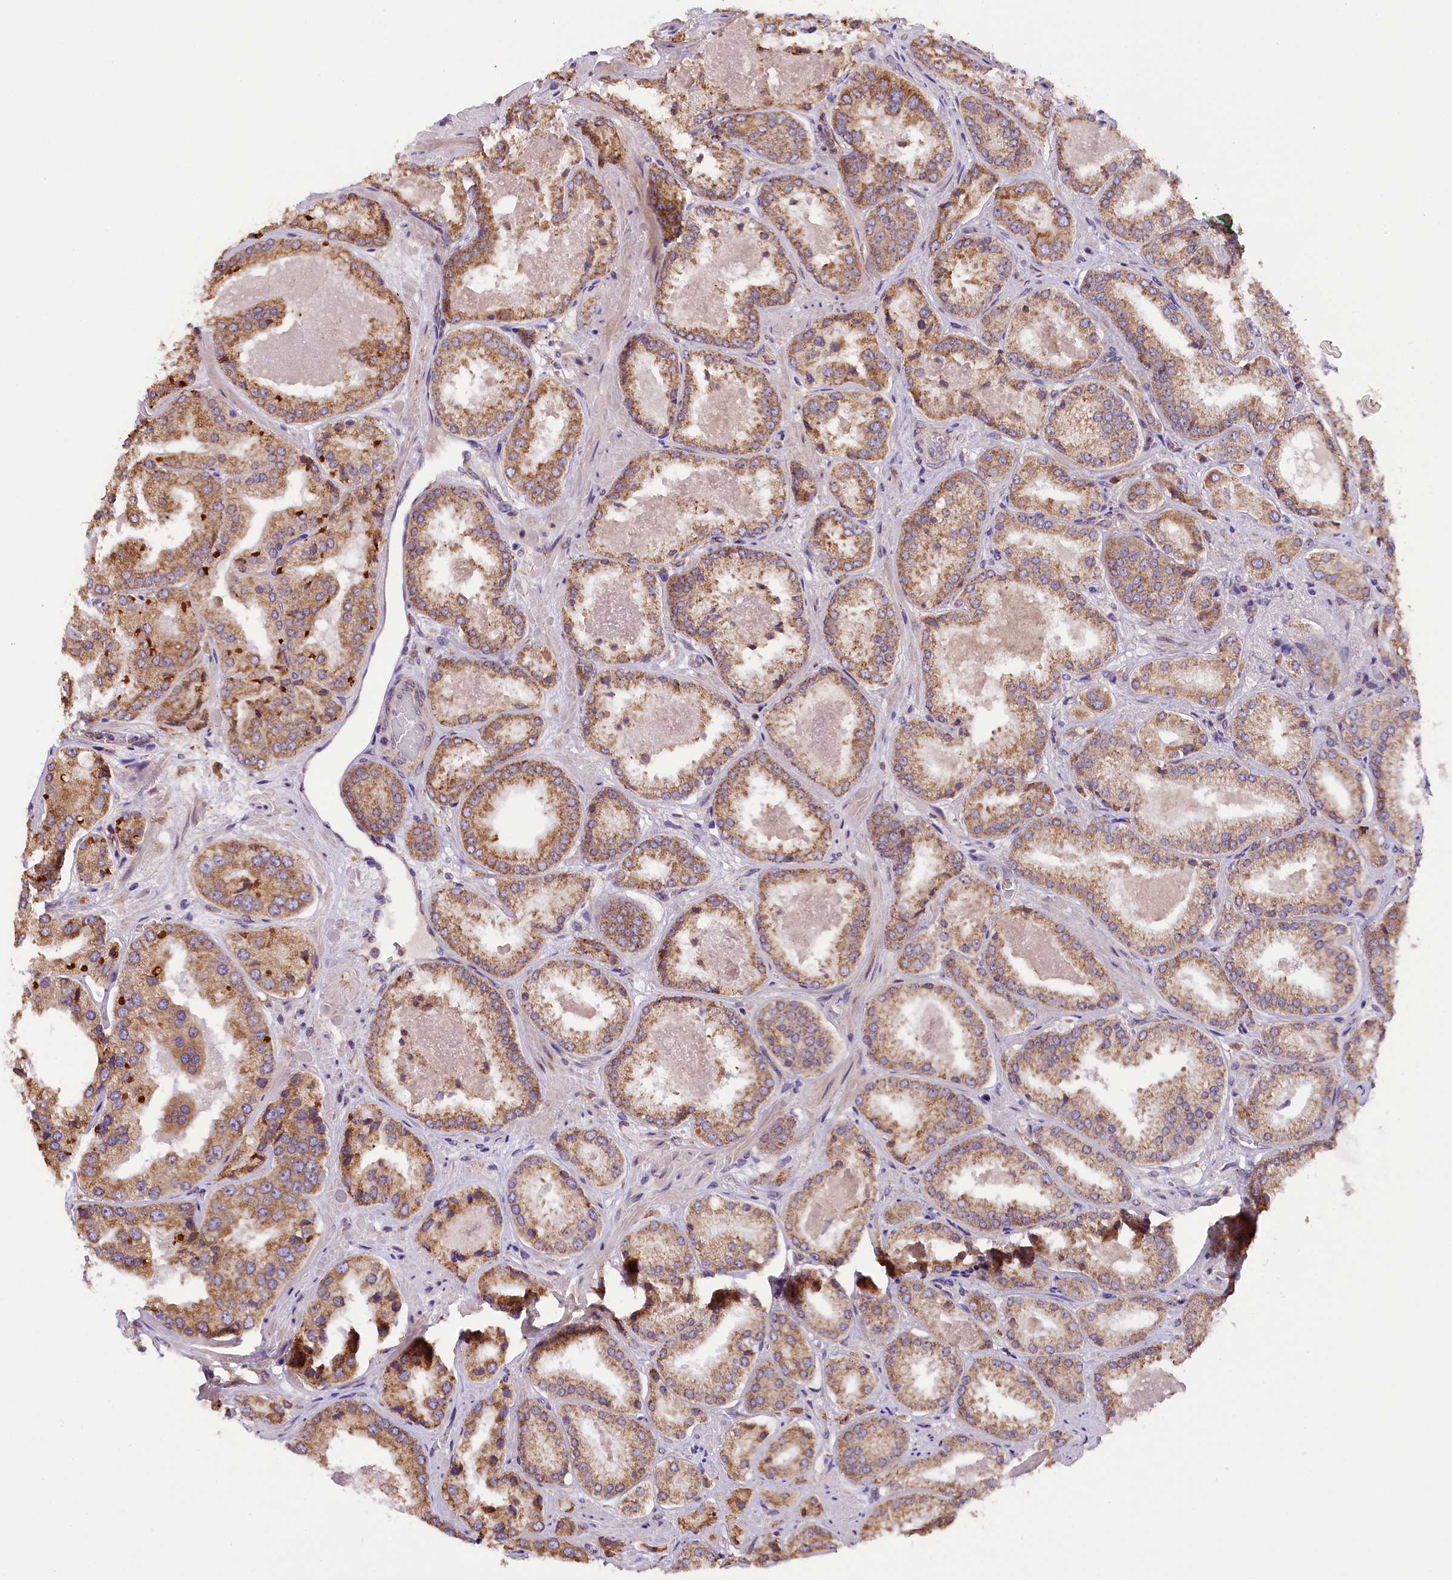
{"staining": {"intensity": "moderate", "quantity": ">75%", "location": "cytoplasmic/membranous"}, "tissue": "prostate cancer", "cell_type": "Tumor cells", "image_type": "cancer", "snomed": [{"axis": "morphology", "description": "Adenocarcinoma, High grade"}, {"axis": "topography", "description": "Prostate"}], "caption": "A brown stain highlights moderate cytoplasmic/membranous staining of a protein in human high-grade adenocarcinoma (prostate) tumor cells. (Stains: DAB in brown, nuclei in blue, Microscopy: brightfield microscopy at high magnification).", "gene": "DNAJB9", "patient": {"sex": "male", "age": 63}}